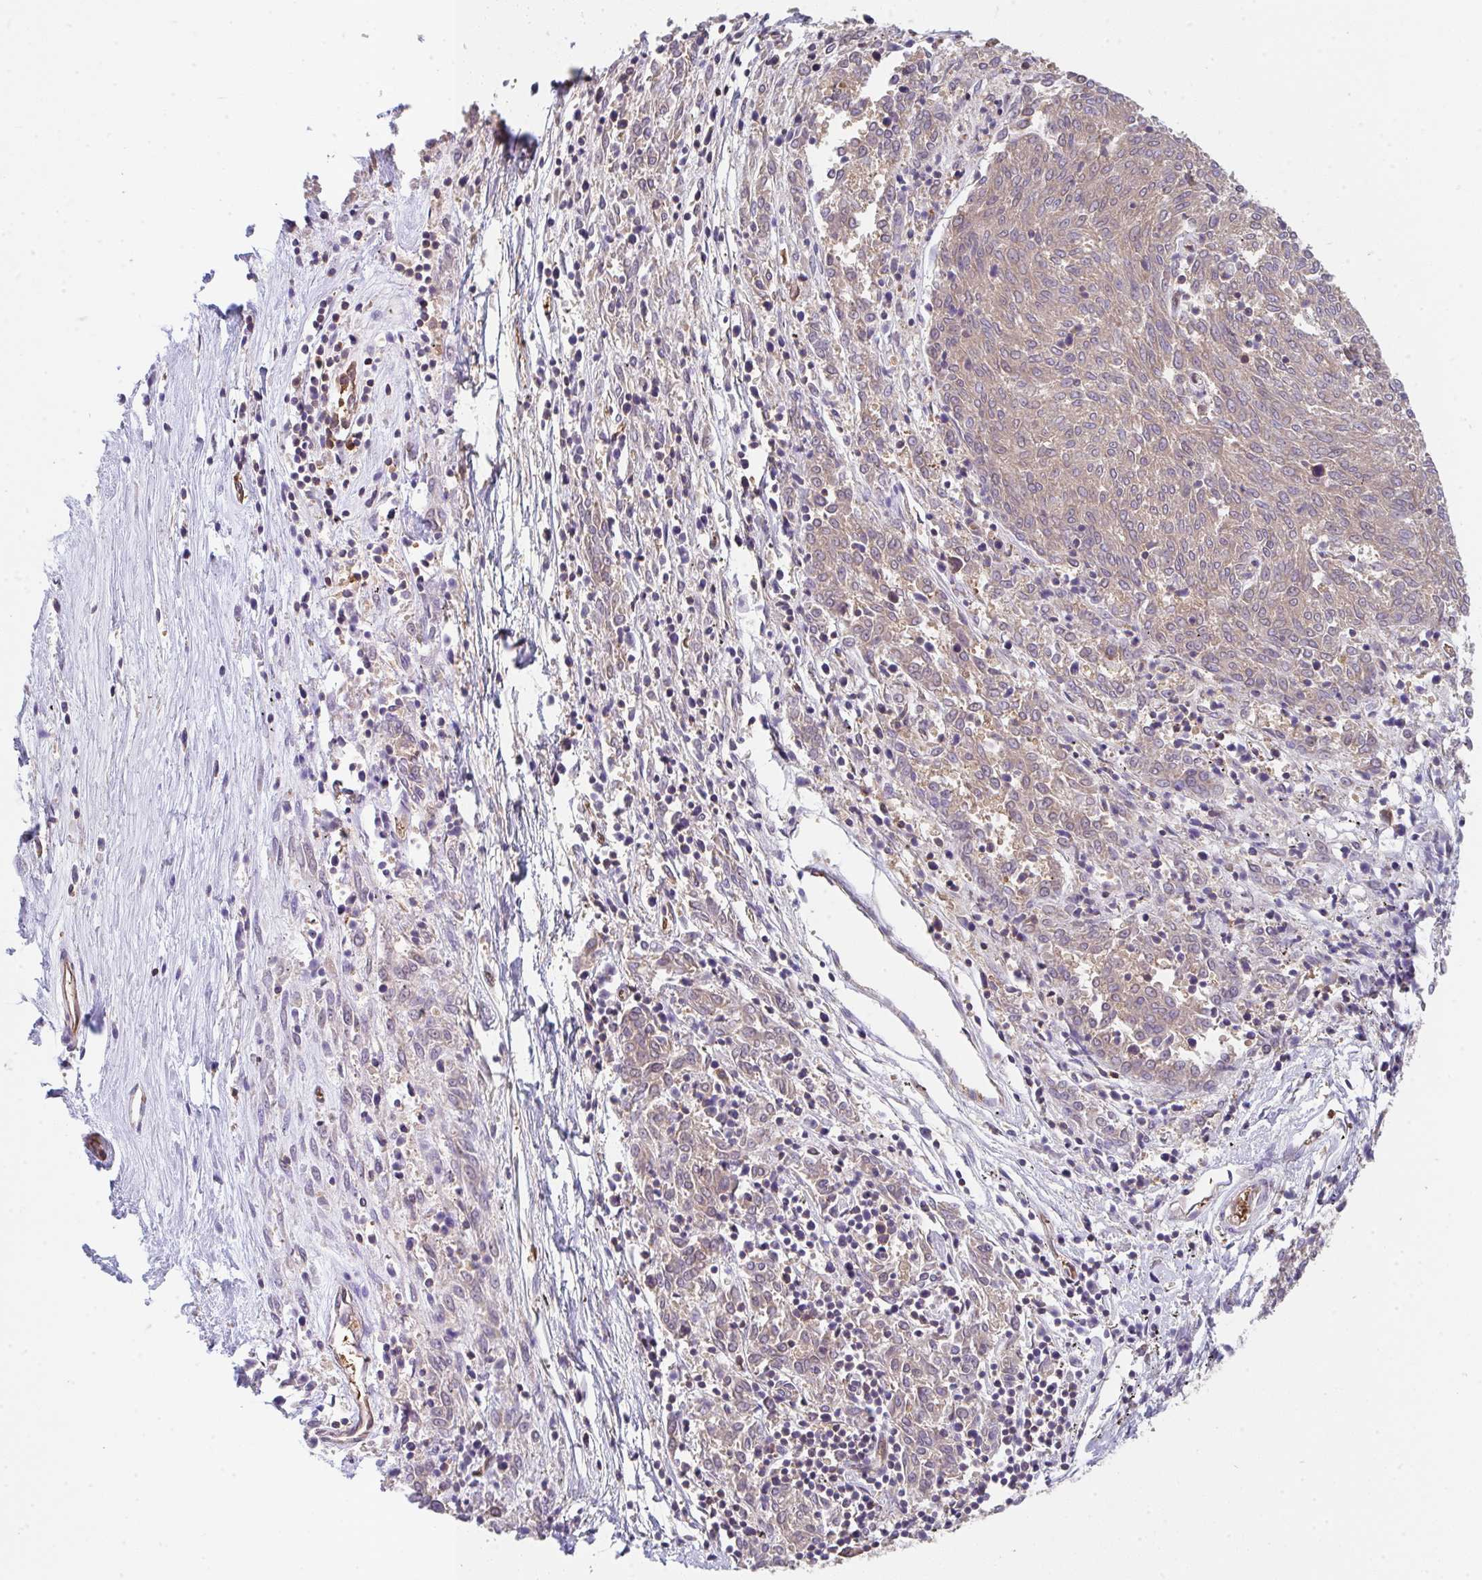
{"staining": {"intensity": "weak", "quantity": ">75%", "location": "cytoplasmic/membranous"}, "tissue": "melanoma", "cell_type": "Tumor cells", "image_type": "cancer", "snomed": [{"axis": "morphology", "description": "Malignant melanoma, NOS"}, {"axis": "topography", "description": "Skin"}], "caption": "High-power microscopy captured an IHC histopathology image of melanoma, revealing weak cytoplasmic/membranous positivity in approximately >75% of tumor cells.", "gene": "TMEM229A", "patient": {"sex": "female", "age": 72}}